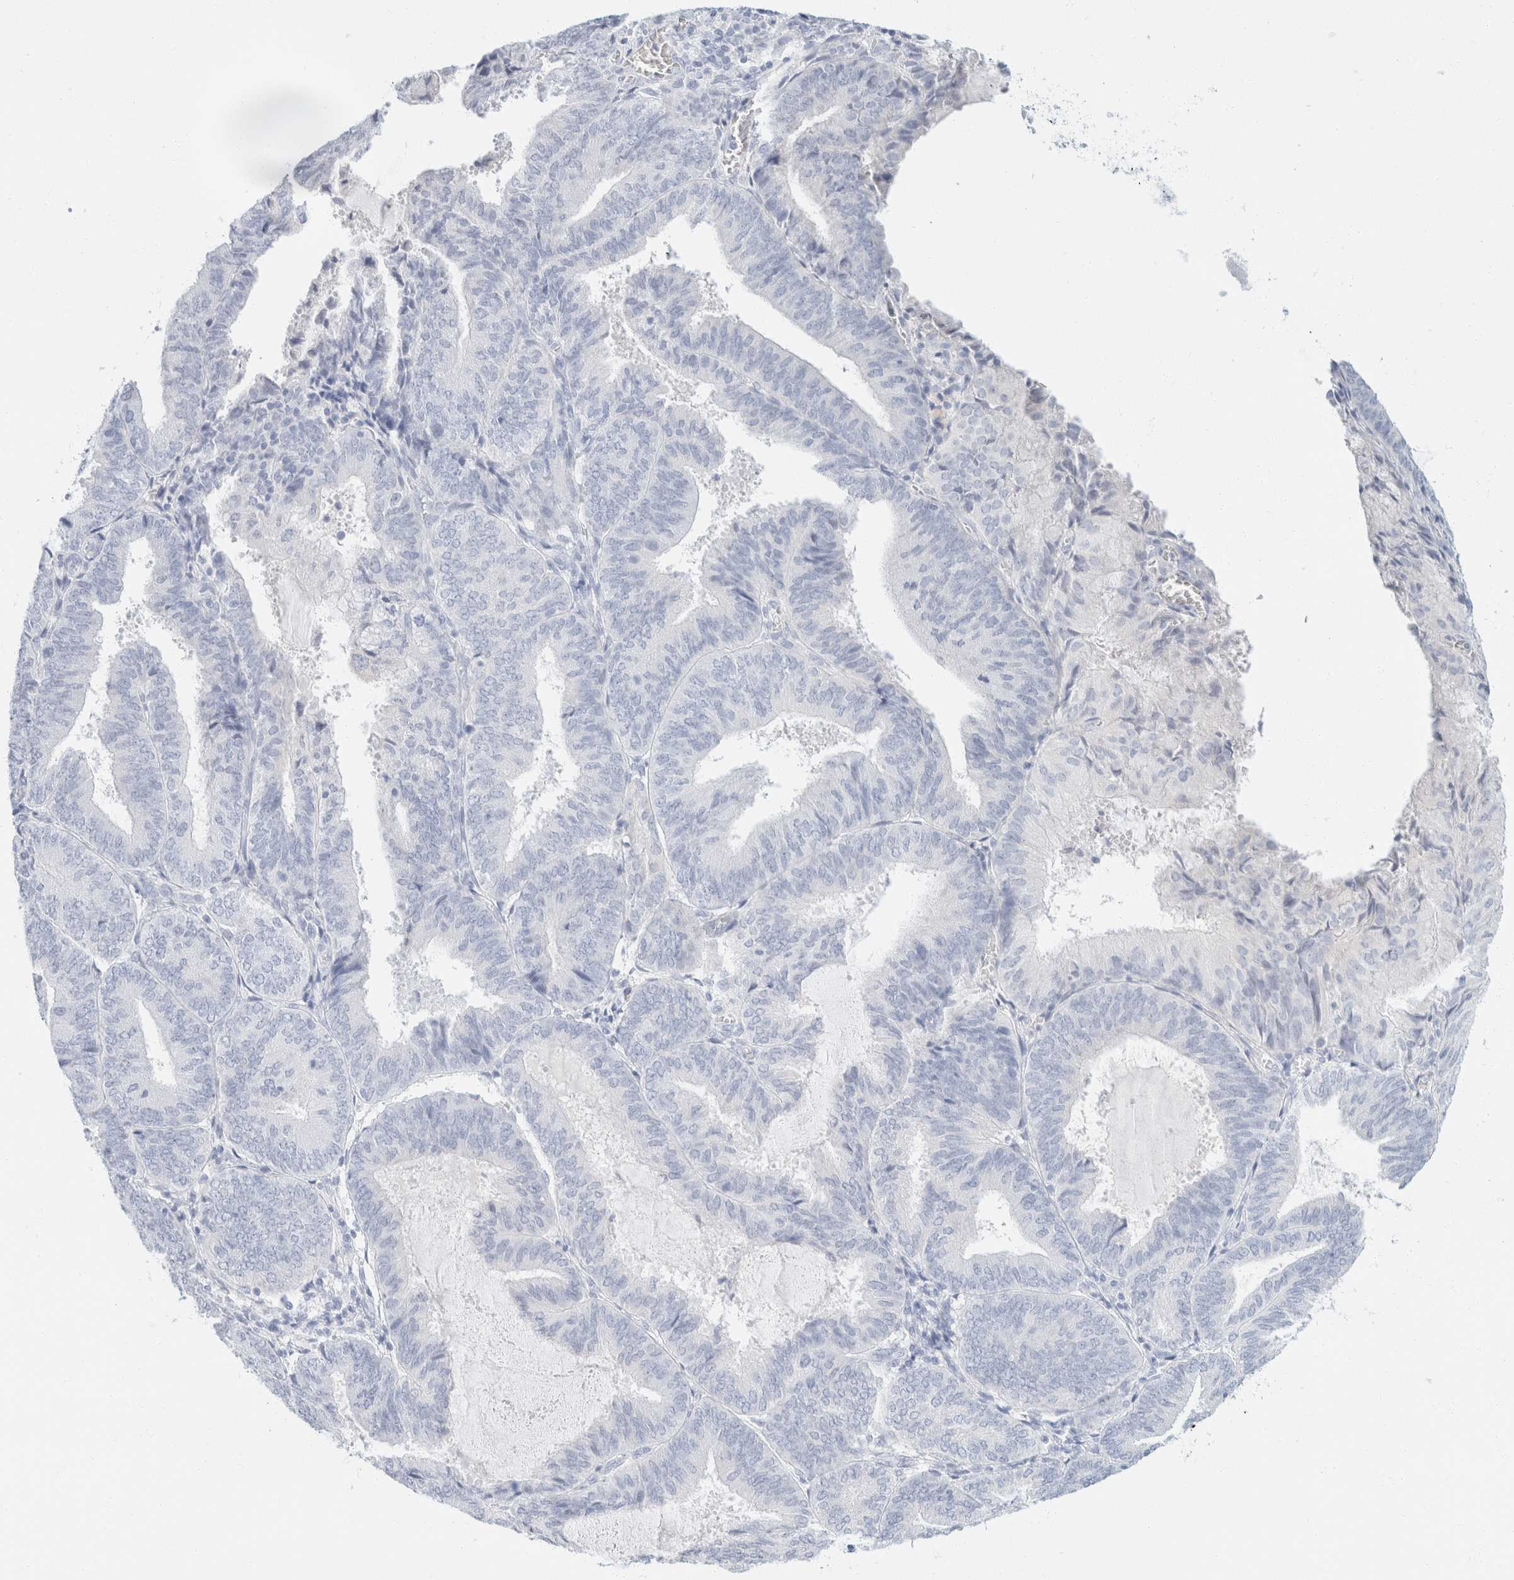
{"staining": {"intensity": "negative", "quantity": "none", "location": "none"}, "tissue": "endometrial cancer", "cell_type": "Tumor cells", "image_type": "cancer", "snomed": [{"axis": "morphology", "description": "Adenocarcinoma, NOS"}, {"axis": "topography", "description": "Endometrium"}], "caption": "A histopathology image of human endometrial cancer (adenocarcinoma) is negative for staining in tumor cells.", "gene": "KRT20", "patient": {"sex": "female", "age": 81}}